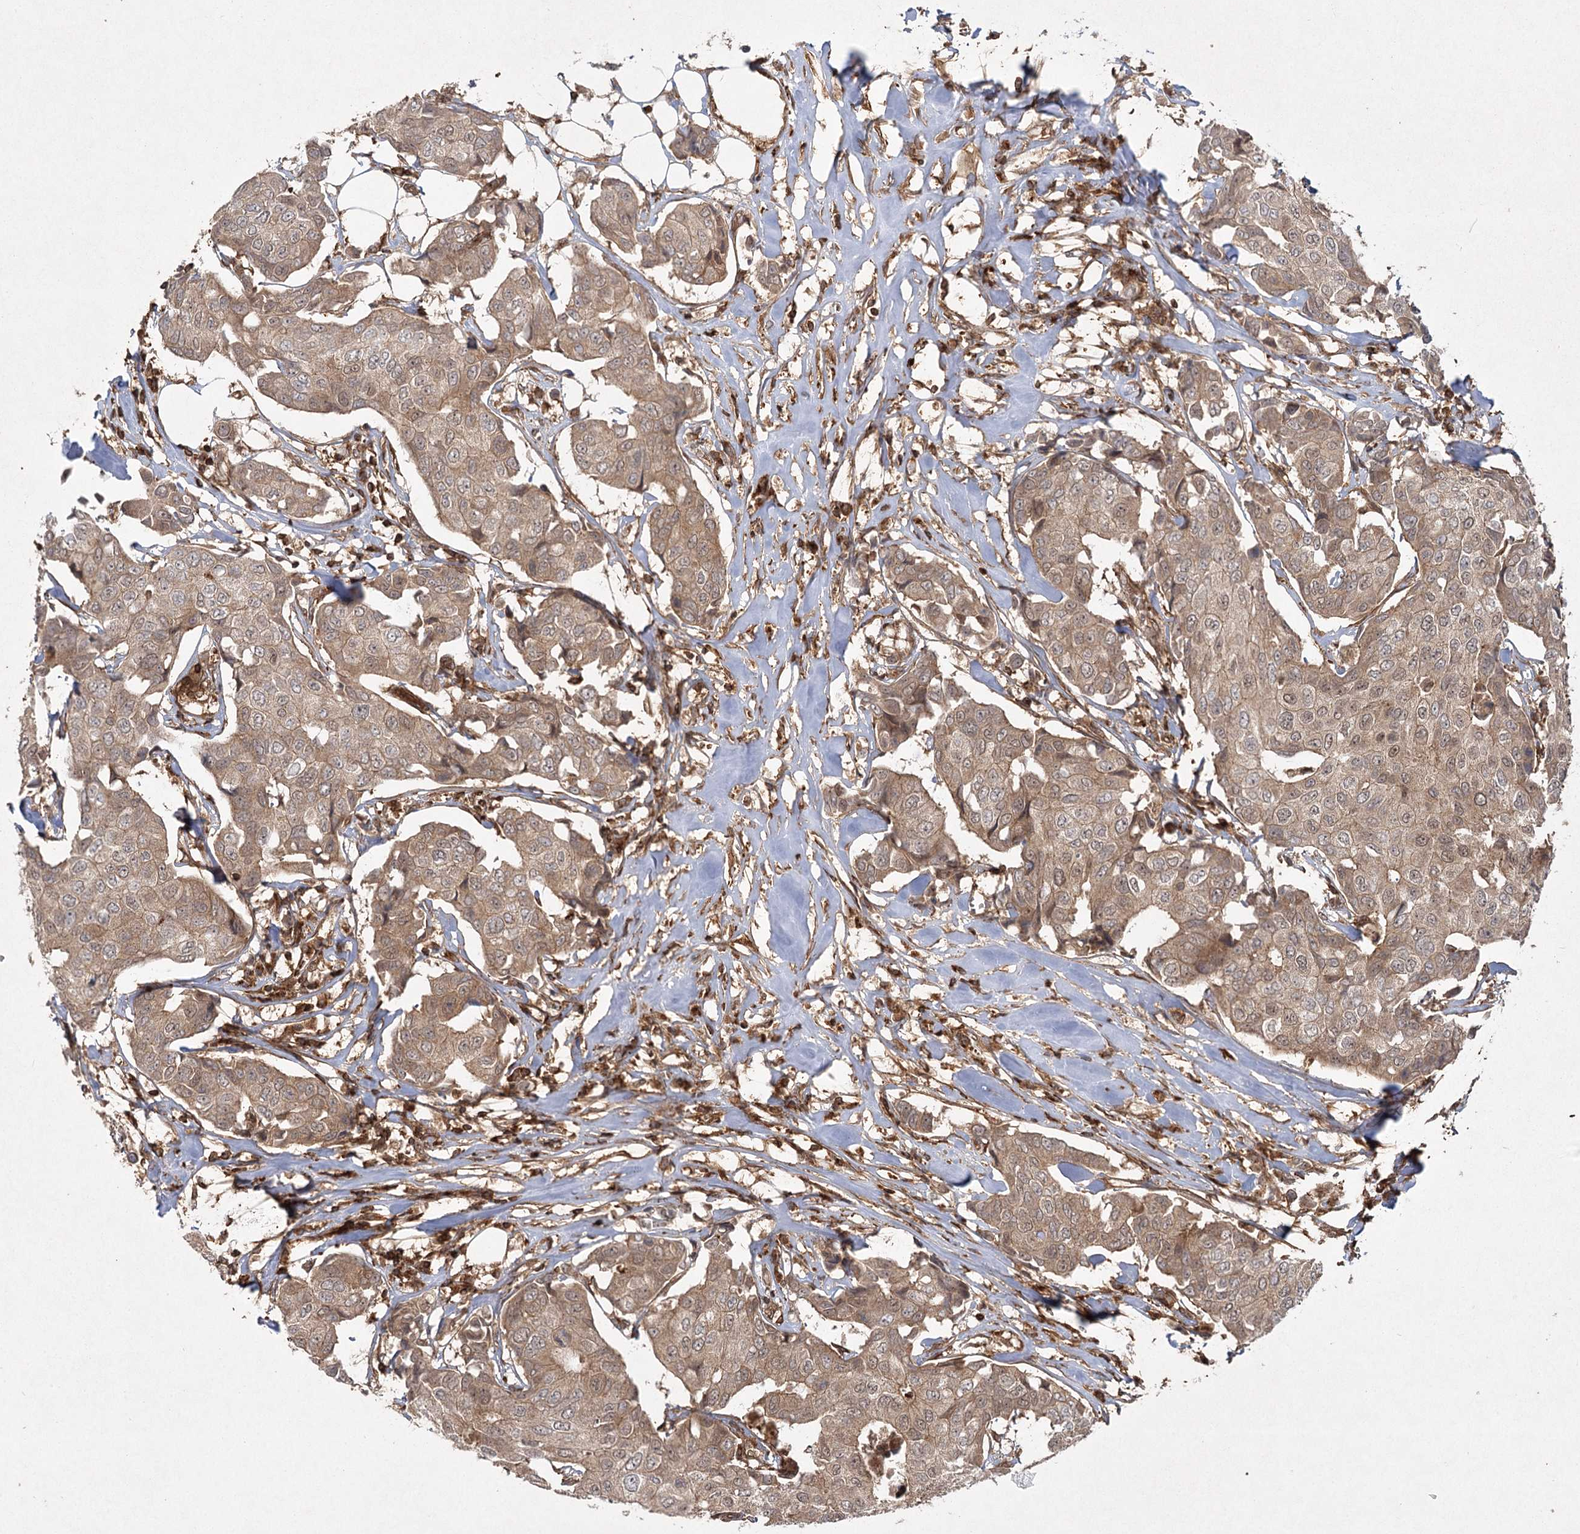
{"staining": {"intensity": "moderate", "quantity": ">75%", "location": "cytoplasmic/membranous,nuclear"}, "tissue": "breast cancer", "cell_type": "Tumor cells", "image_type": "cancer", "snomed": [{"axis": "morphology", "description": "Duct carcinoma"}, {"axis": "topography", "description": "Breast"}], "caption": "Tumor cells show medium levels of moderate cytoplasmic/membranous and nuclear expression in approximately >75% of cells in breast intraductal carcinoma.", "gene": "MDFIC", "patient": {"sex": "female", "age": 80}}